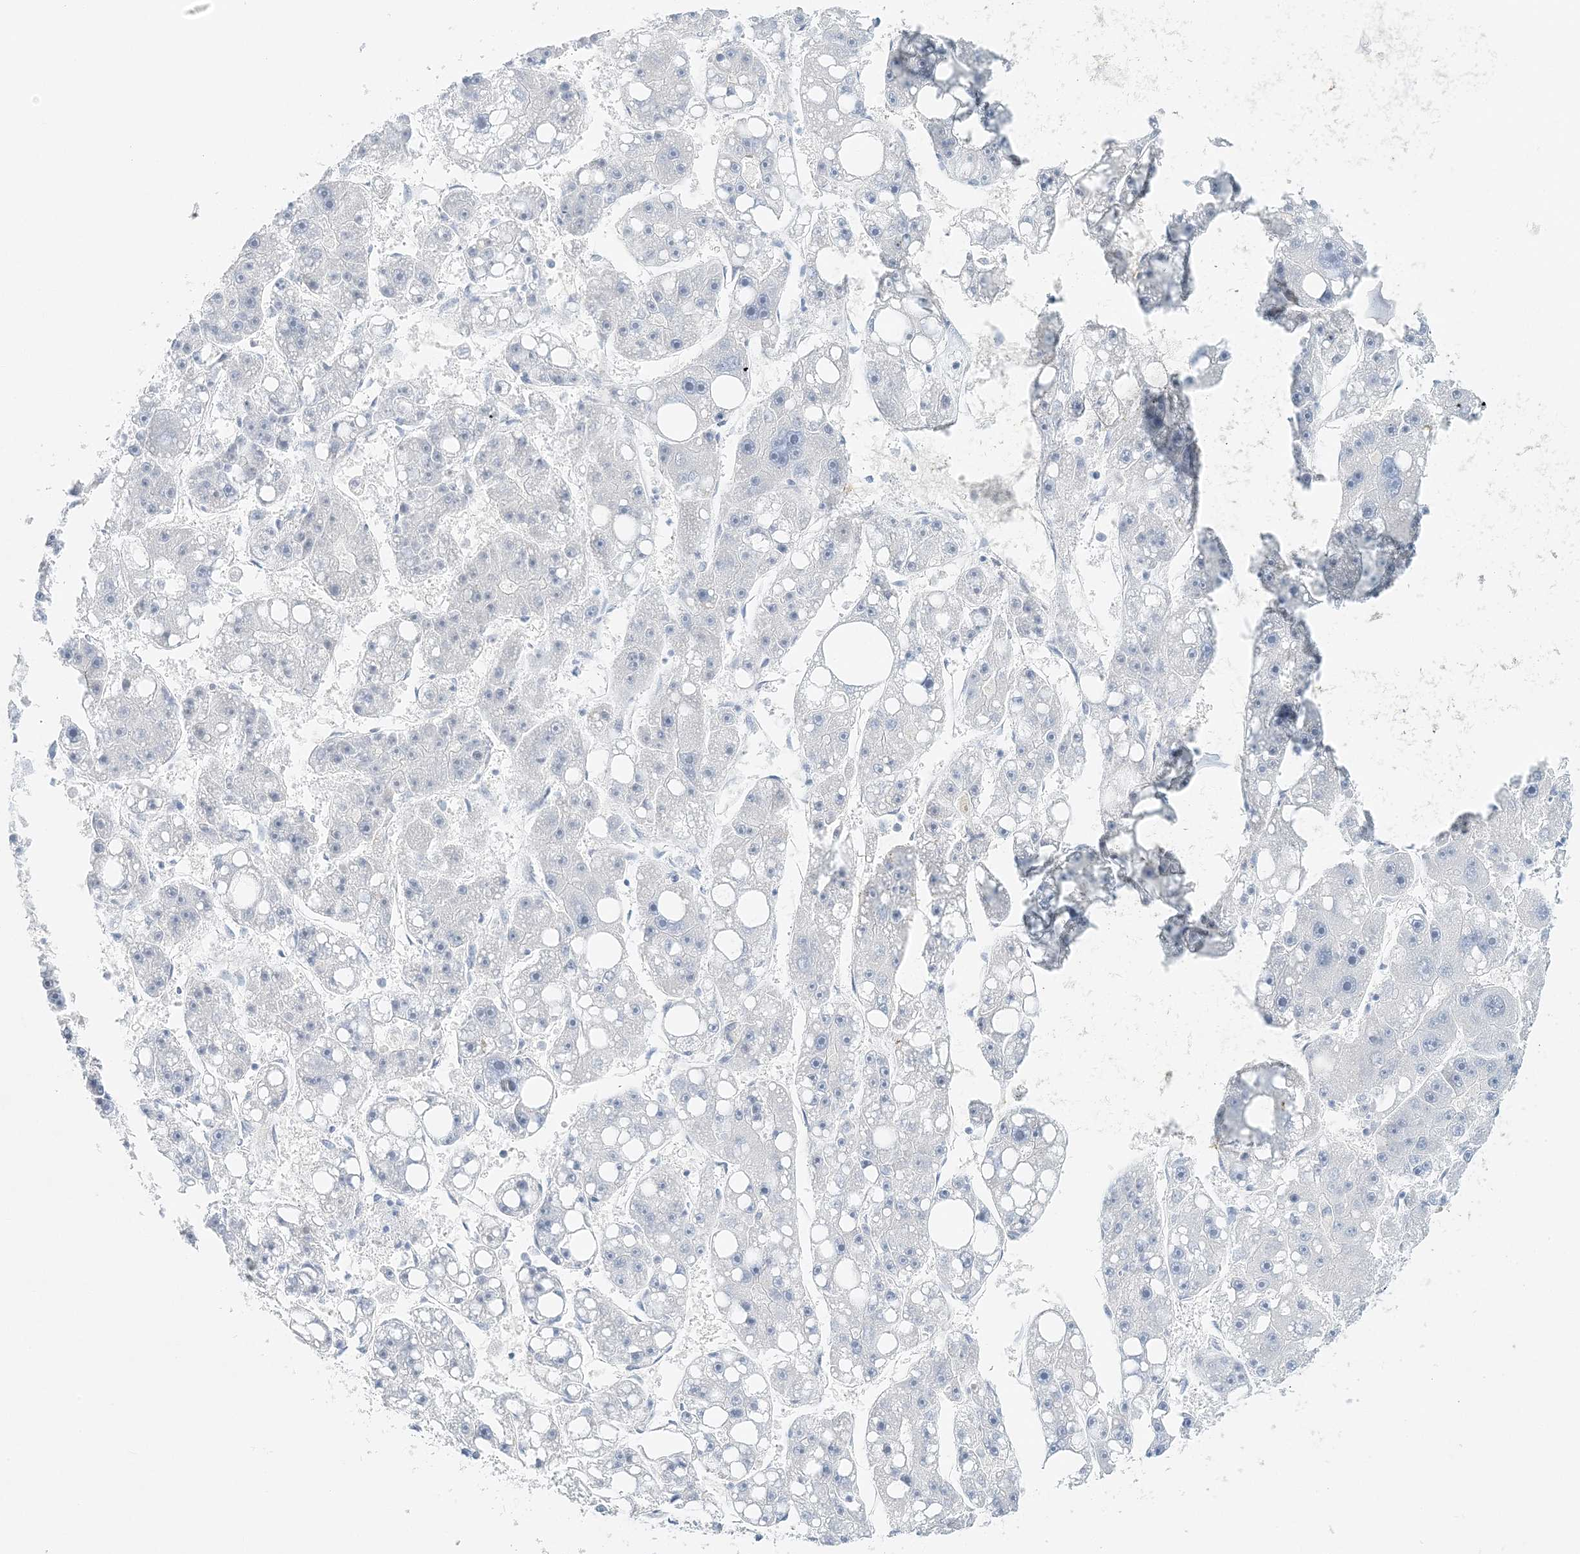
{"staining": {"intensity": "negative", "quantity": "none", "location": "none"}, "tissue": "liver cancer", "cell_type": "Tumor cells", "image_type": "cancer", "snomed": [{"axis": "morphology", "description": "Carcinoma, Hepatocellular, NOS"}, {"axis": "topography", "description": "Liver"}], "caption": "Immunohistochemistry of human liver hepatocellular carcinoma reveals no staining in tumor cells.", "gene": "VILL", "patient": {"sex": "female", "age": 61}}